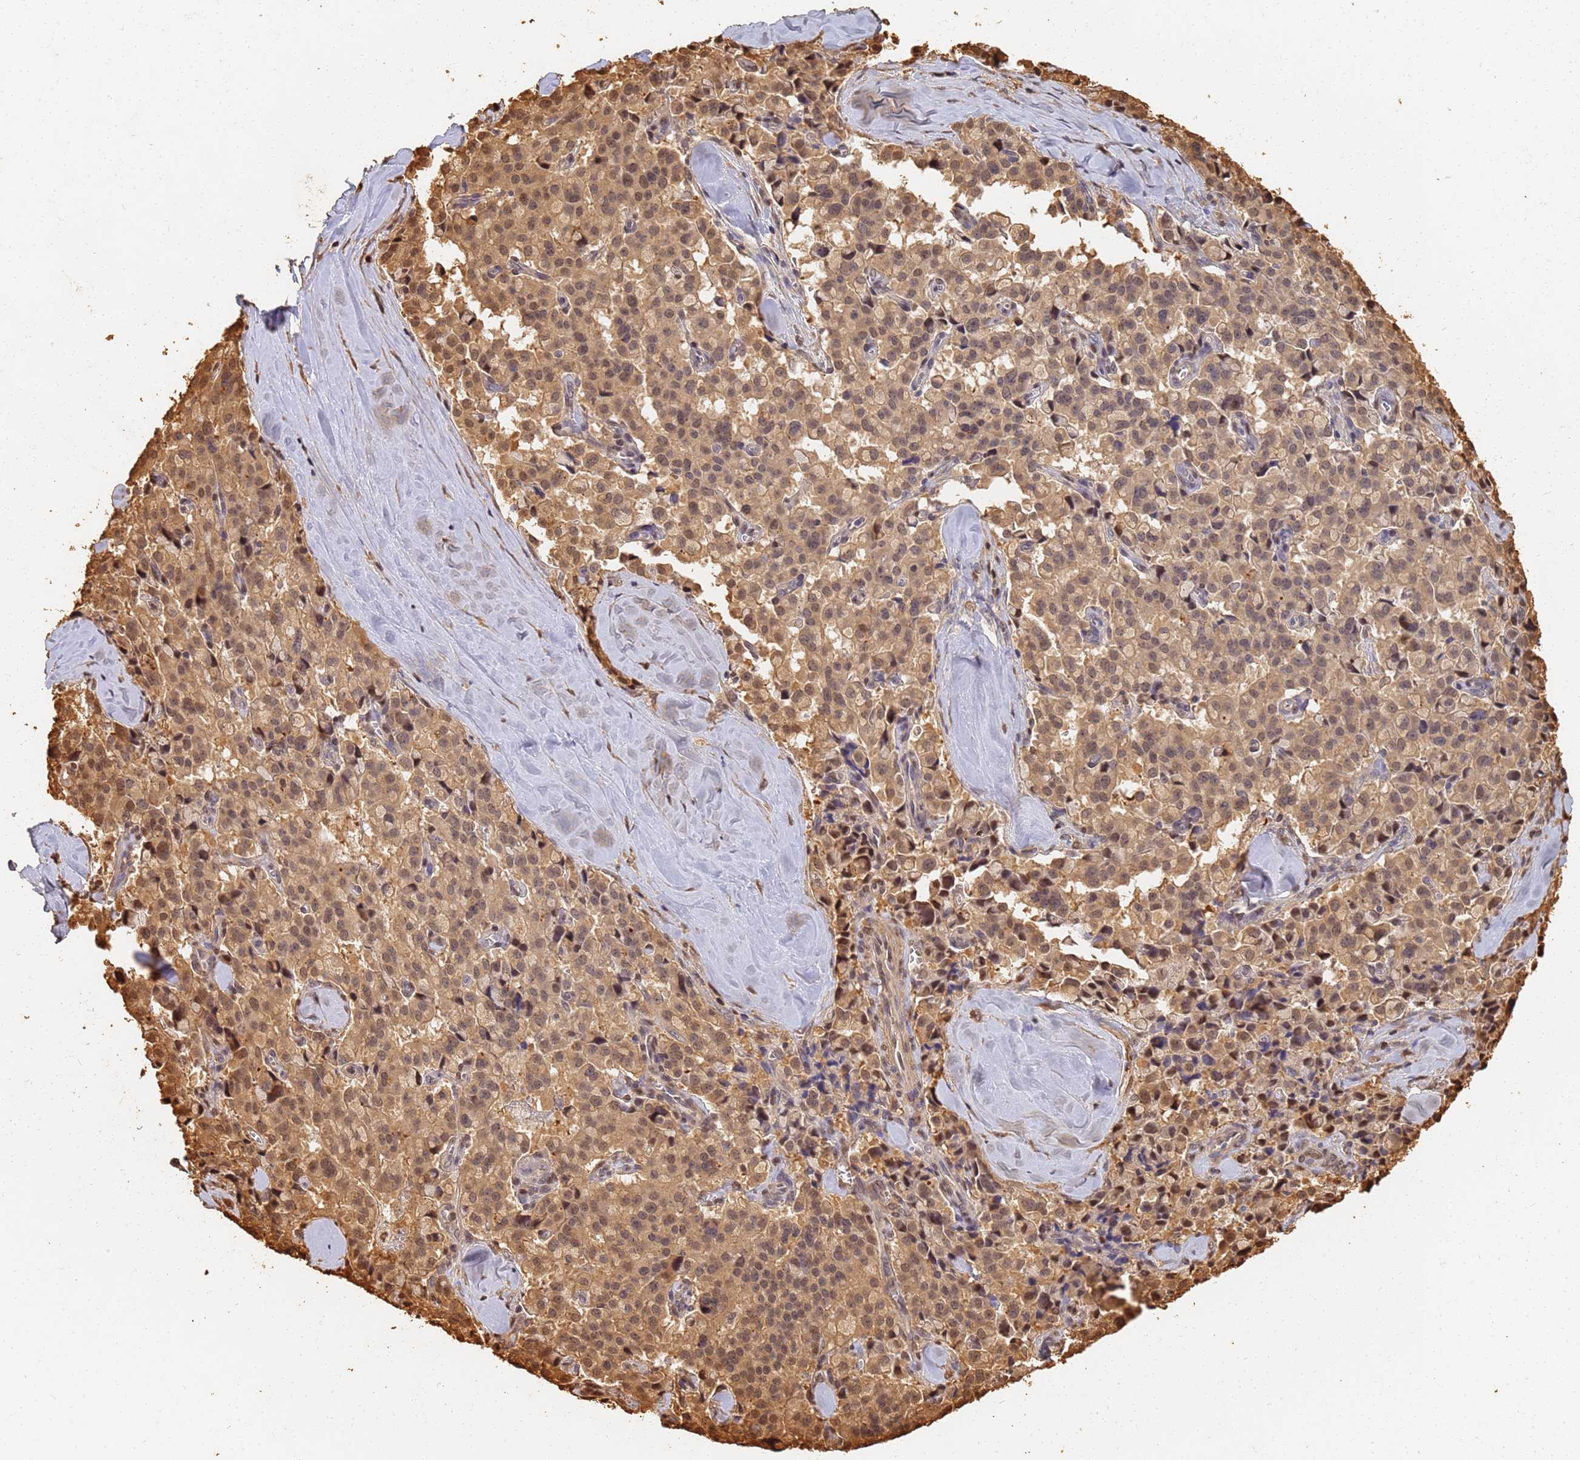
{"staining": {"intensity": "moderate", "quantity": ">75%", "location": "cytoplasmic/membranous,nuclear"}, "tissue": "pancreatic cancer", "cell_type": "Tumor cells", "image_type": "cancer", "snomed": [{"axis": "morphology", "description": "Adenocarcinoma, NOS"}, {"axis": "topography", "description": "Pancreas"}], "caption": "High-power microscopy captured an immunohistochemistry image of pancreatic adenocarcinoma, revealing moderate cytoplasmic/membranous and nuclear positivity in approximately >75% of tumor cells.", "gene": "JAK2", "patient": {"sex": "male", "age": 65}}